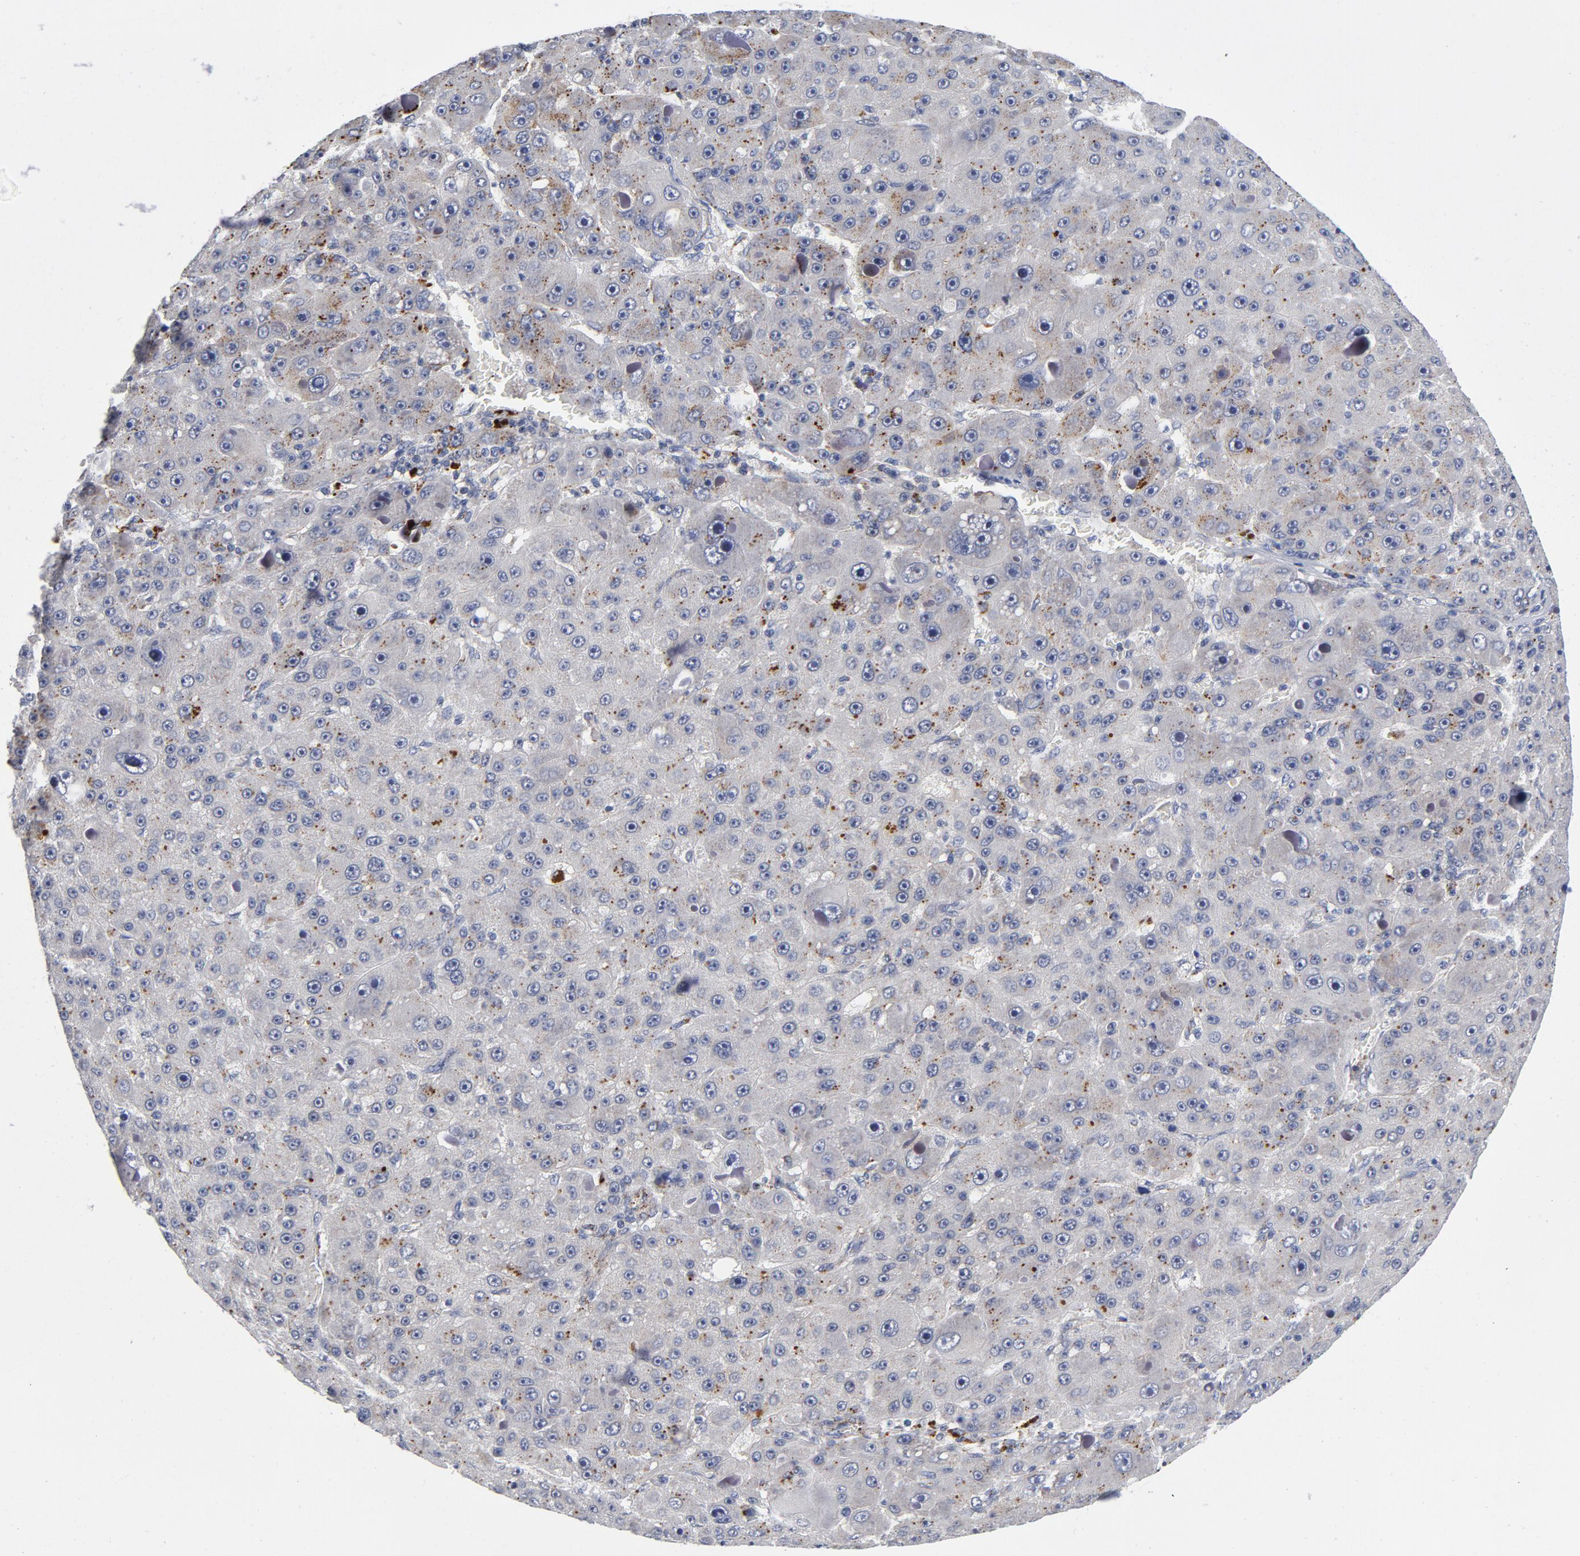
{"staining": {"intensity": "moderate", "quantity": "25%-75%", "location": "cytoplasmic/membranous"}, "tissue": "liver cancer", "cell_type": "Tumor cells", "image_type": "cancer", "snomed": [{"axis": "morphology", "description": "Carcinoma, Hepatocellular, NOS"}, {"axis": "topography", "description": "Liver"}], "caption": "Immunohistochemical staining of human liver cancer (hepatocellular carcinoma) displays medium levels of moderate cytoplasmic/membranous protein expression in approximately 25%-75% of tumor cells. The protein is shown in brown color, while the nuclei are stained blue.", "gene": "AKT2", "patient": {"sex": "male", "age": 76}}